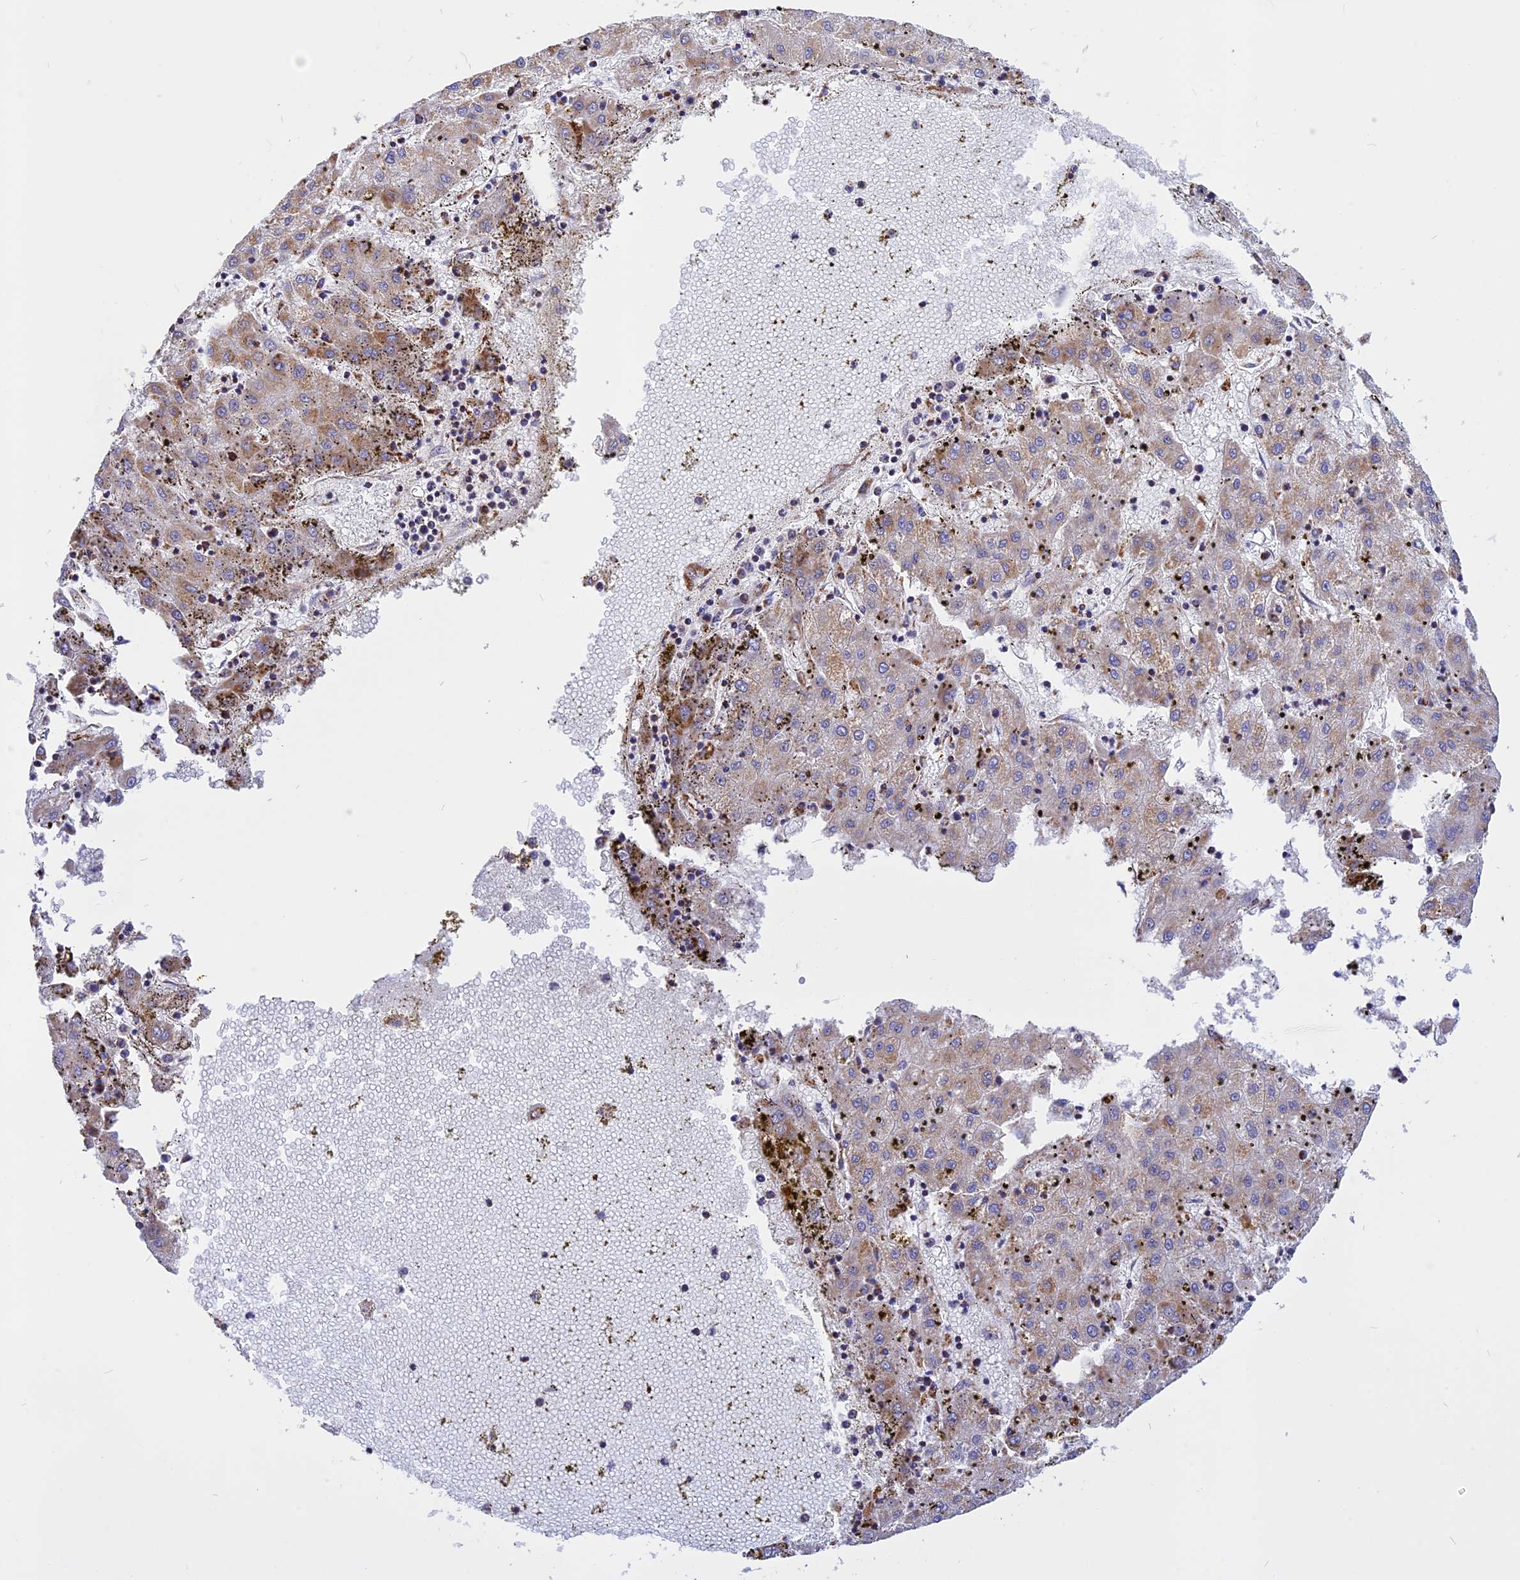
{"staining": {"intensity": "moderate", "quantity": "<25%", "location": "cytoplasmic/membranous"}, "tissue": "liver cancer", "cell_type": "Tumor cells", "image_type": "cancer", "snomed": [{"axis": "morphology", "description": "Carcinoma, Hepatocellular, NOS"}, {"axis": "topography", "description": "Liver"}], "caption": "Immunohistochemical staining of liver cancer demonstrates low levels of moderate cytoplasmic/membranous protein positivity in about <25% of tumor cells.", "gene": "VDAC2", "patient": {"sex": "male", "age": 72}}